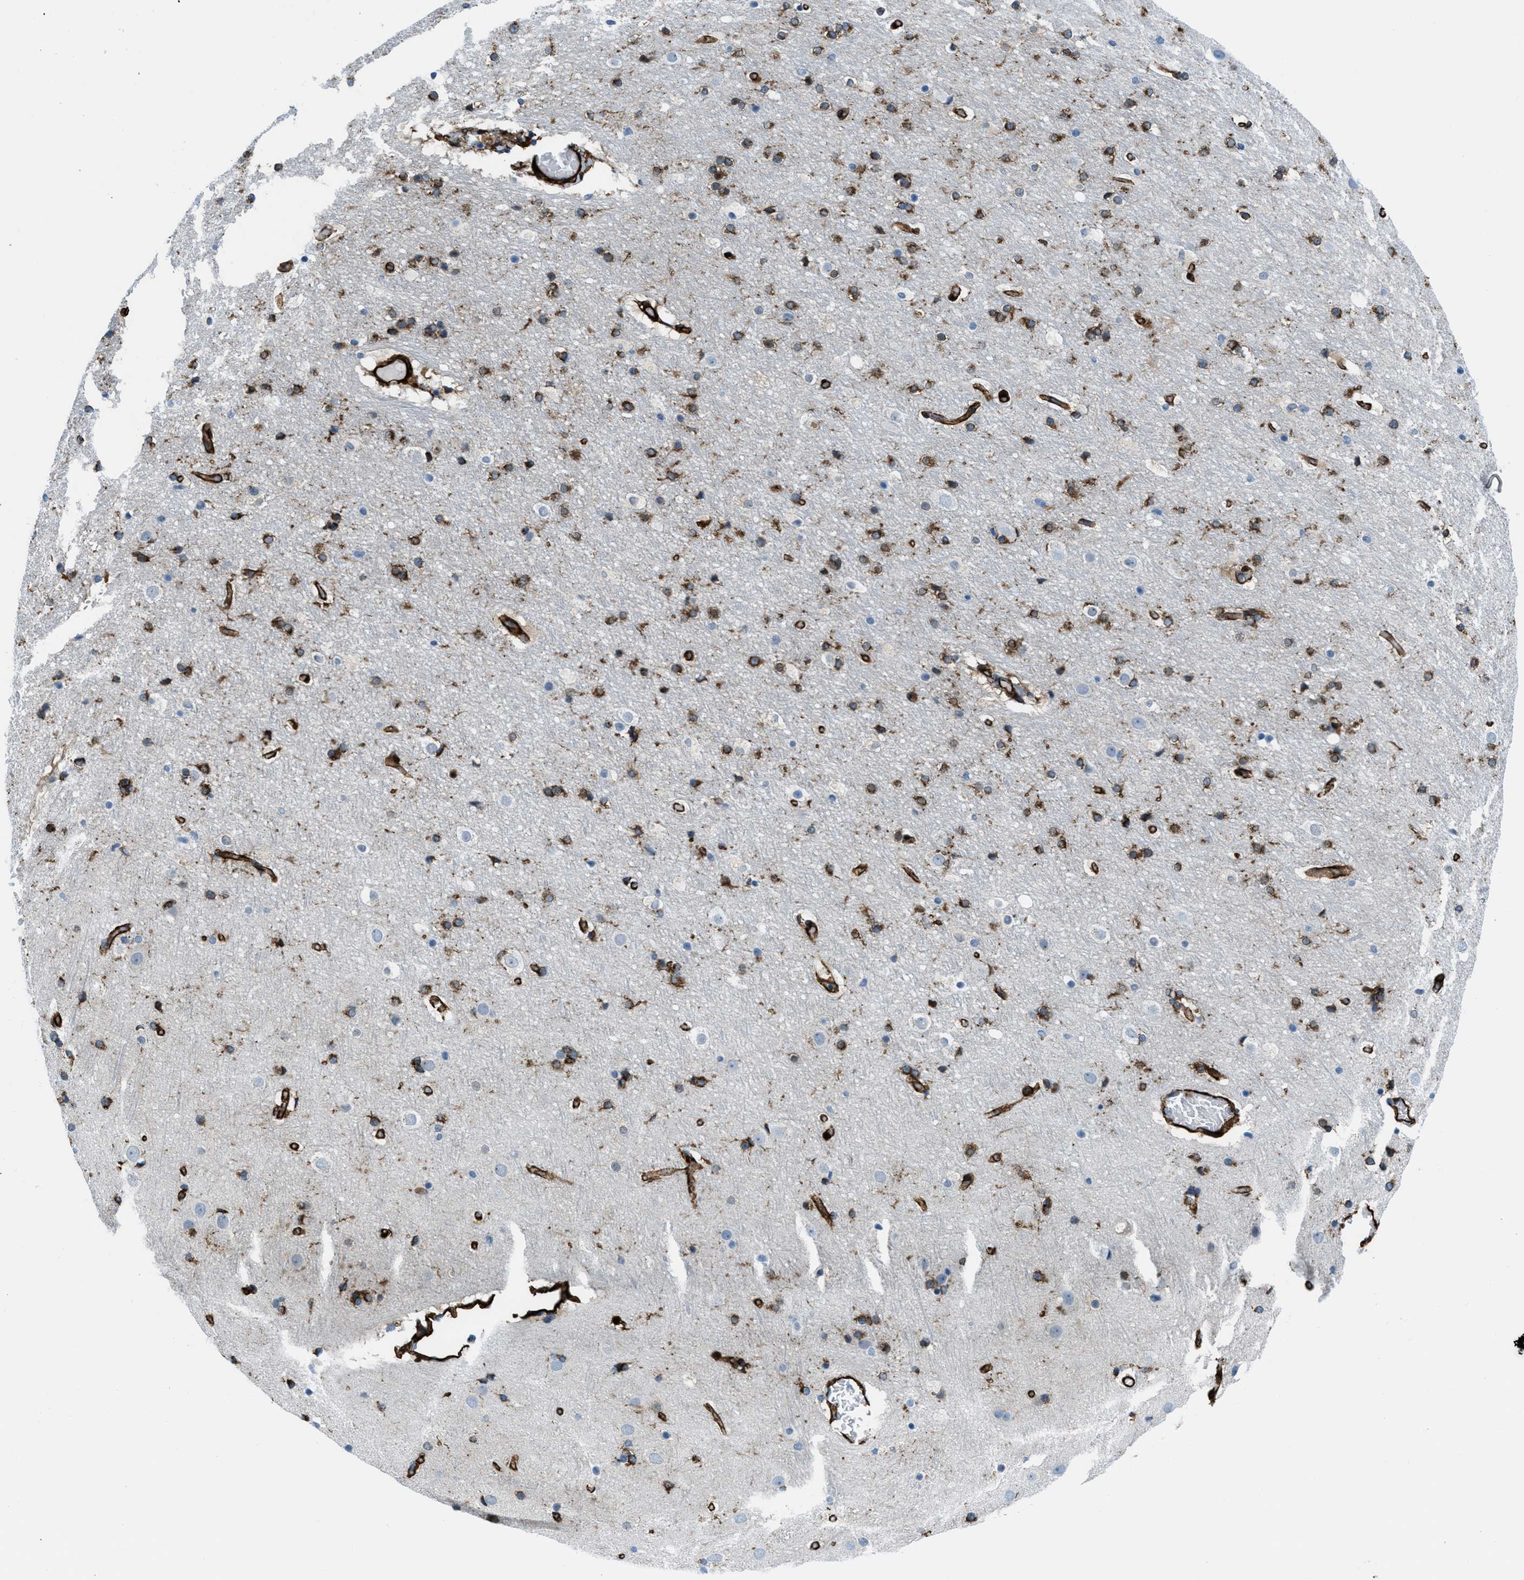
{"staining": {"intensity": "strong", "quantity": ">75%", "location": "cytoplasmic/membranous"}, "tissue": "cerebral cortex", "cell_type": "Endothelial cells", "image_type": "normal", "snomed": [{"axis": "morphology", "description": "Normal tissue, NOS"}, {"axis": "topography", "description": "Cerebral cortex"}], "caption": "DAB immunohistochemical staining of benign human cerebral cortex exhibits strong cytoplasmic/membranous protein staining in approximately >75% of endothelial cells. The protein is shown in brown color, while the nuclei are stained blue.", "gene": "CALD1", "patient": {"sex": "male", "age": 57}}